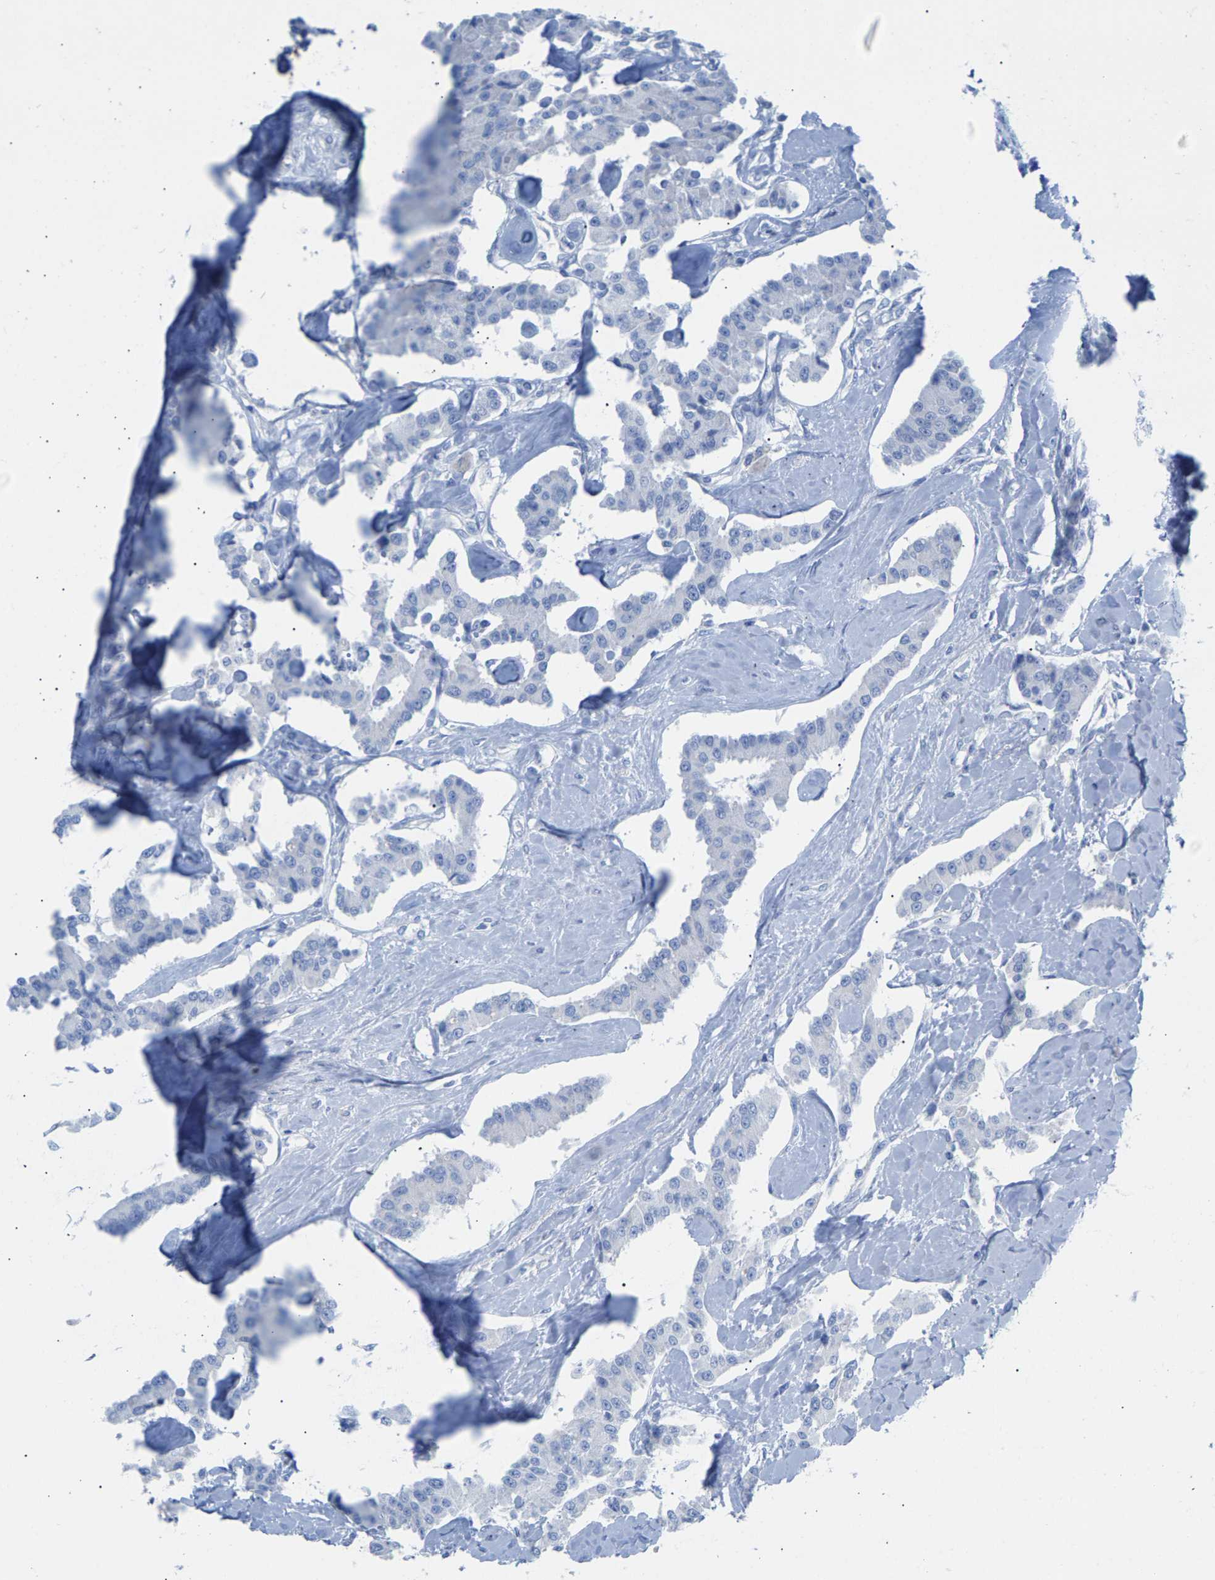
{"staining": {"intensity": "negative", "quantity": "none", "location": "none"}, "tissue": "carcinoid", "cell_type": "Tumor cells", "image_type": "cancer", "snomed": [{"axis": "morphology", "description": "Carcinoid, malignant, NOS"}, {"axis": "topography", "description": "Pancreas"}], "caption": "High magnification brightfield microscopy of carcinoid (malignant) stained with DAB (3,3'-diaminobenzidine) (brown) and counterstained with hematoxylin (blue): tumor cells show no significant expression.", "gene": "CPA1", "patient": {"sex": "male", "age": 41}}